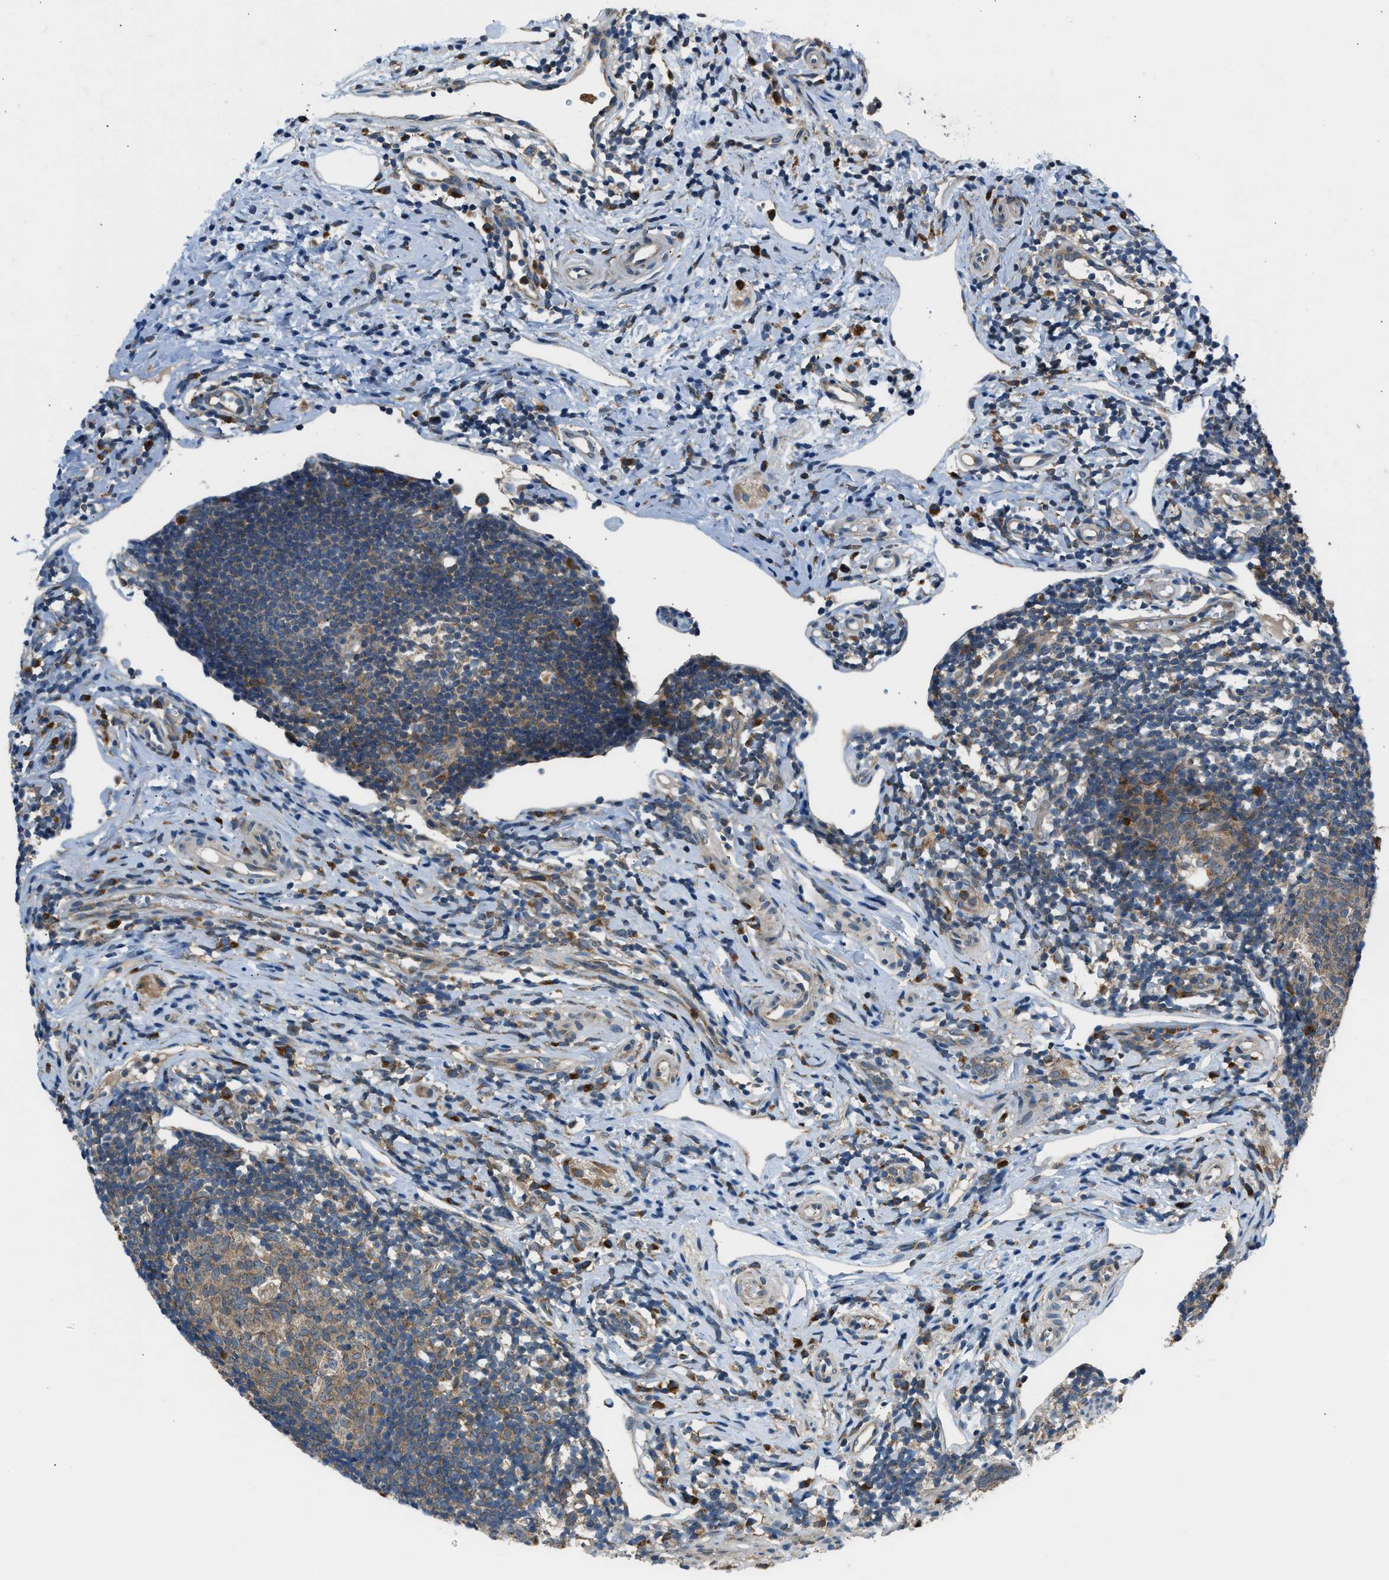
{"staining": {"intensity": "moderate", "quantity": ">75%", "location": "cytoplasmic/membranous"}, "tissue": "appendix", "cell_type": "Glandular cells", "image_type": "normal", "snomed": [{"axis": "morphology", "description": "Normal tissue, NOS"}, {"axis": "topography", "description": "Appendix"}], "caption": "IHC image of benign appendix: appendix stained using IHC shows medium levels of moderate protein expression localized specifically in the cytoplasmic/membranous of glandular cells, appearing as a cytoplasmic/membranous brown color.", "gene": "EDARADD", "patient": {"sex": "female", "age": 20}}